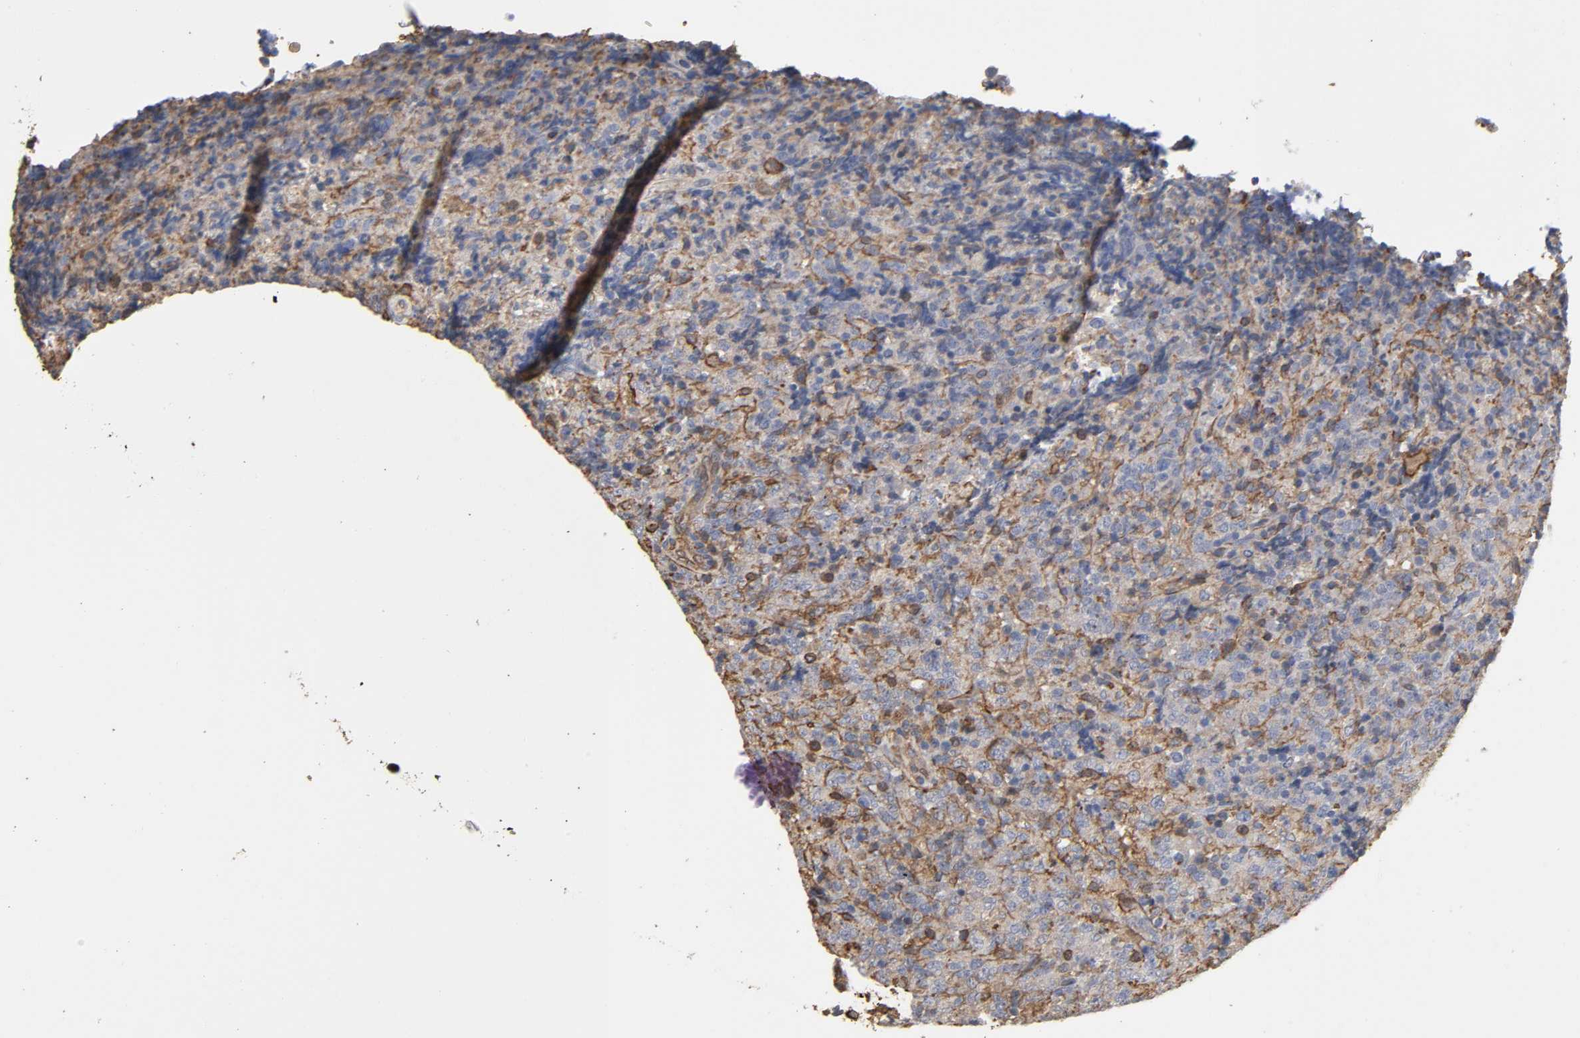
{"staining": {"intensity": "moderate", "quantity": "25%-75%", "location": "cytoplasmic/membranous"}, "tissue": "lymphoma", "cell_type": "Tumor cells", "image_type": "cancer", "snomed": [{"axis": "morphology", "description": "Malignant lymphoma, non-Hodgkin's type, High grade"}, {"axis": "topography", "description": "Tonsil"}], "caption": "Immunohistochemical staining of lymphoma shows medium levels of moderate cytoplasmic/membranous protein positivity in approximately 25%-75% of tumor cells.", "gene": "ANXA2", "patient": {"sex": "female", "age": 36}}